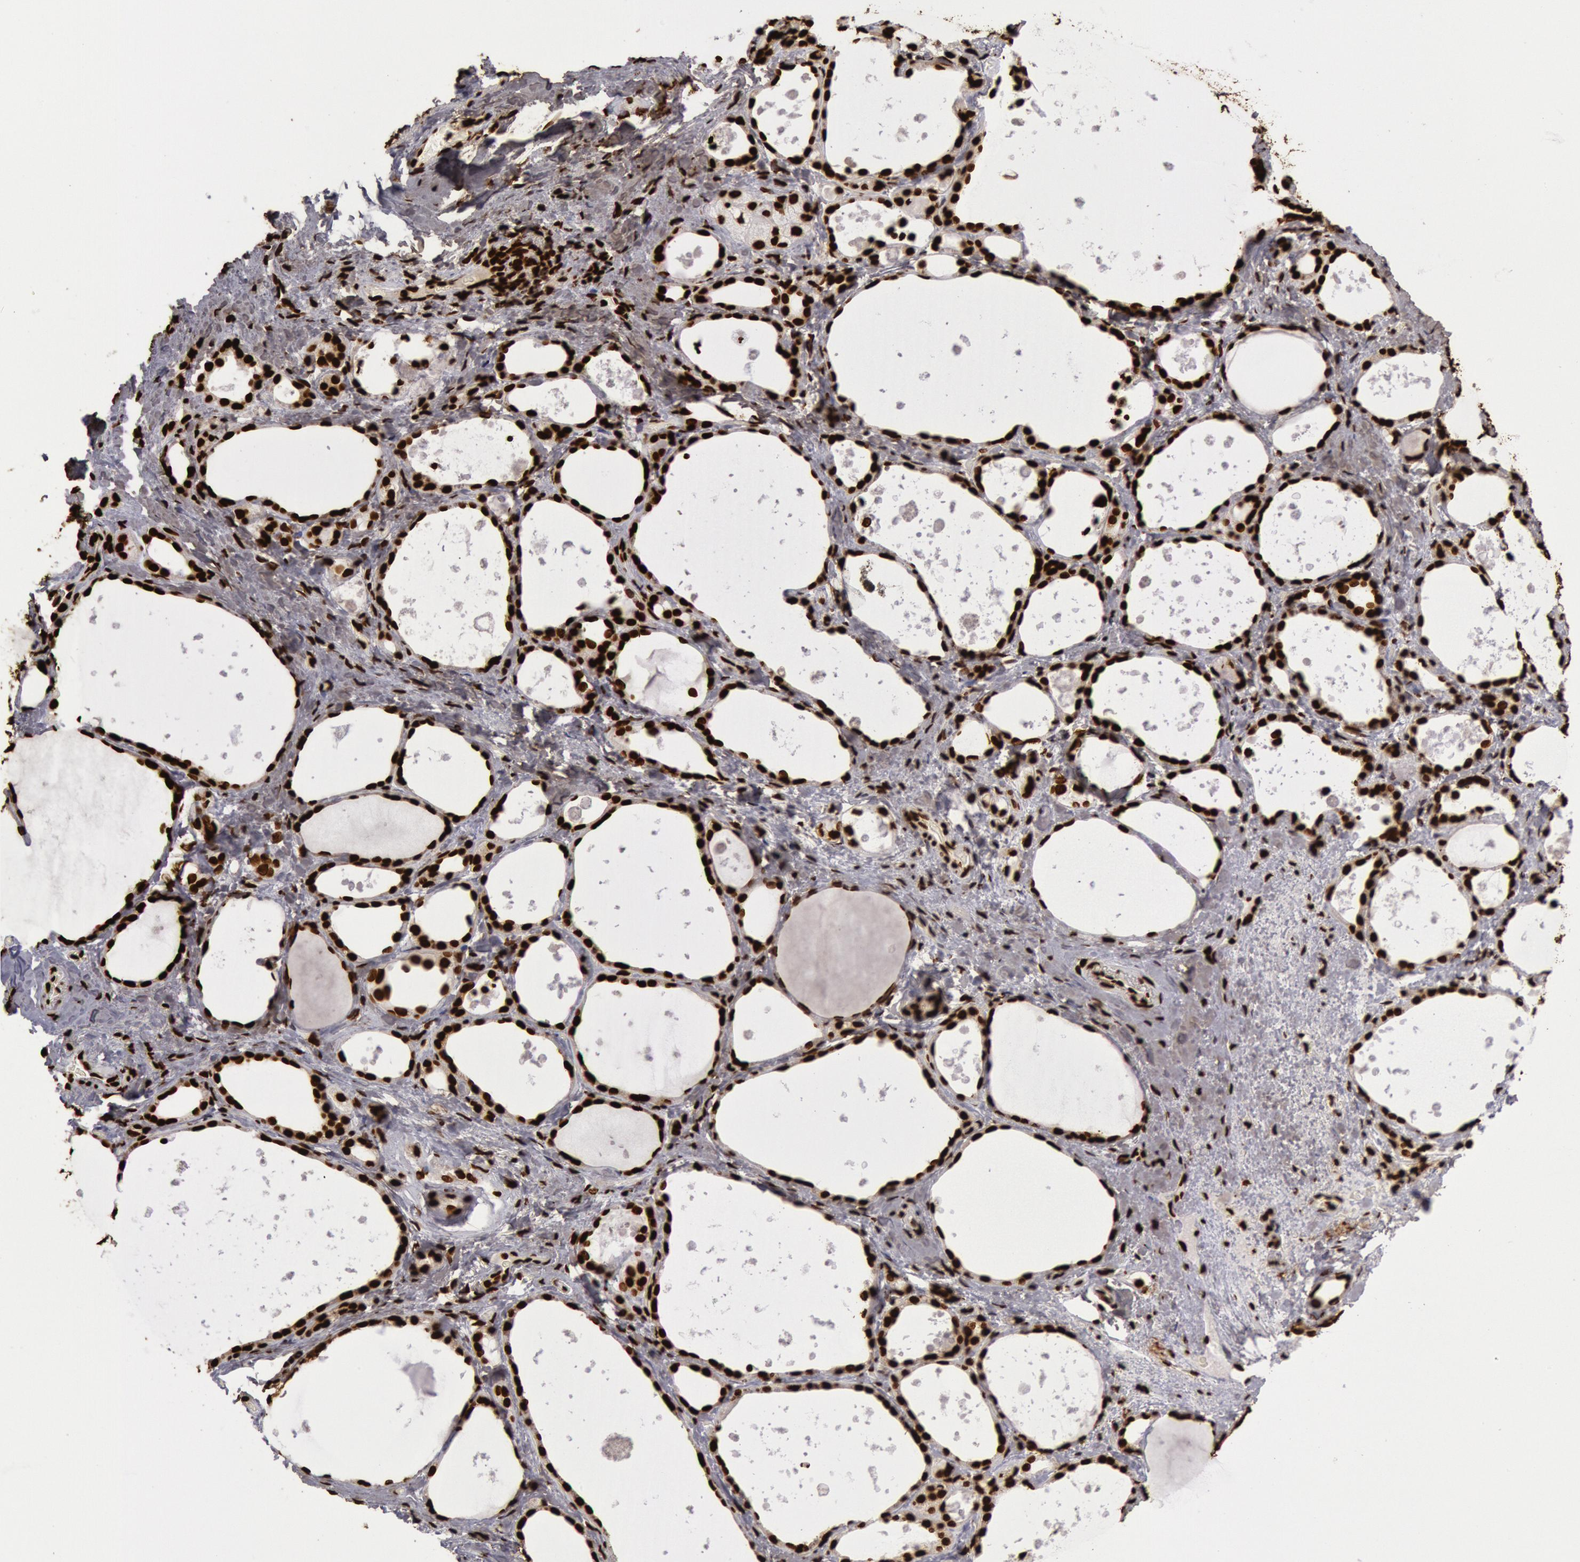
{"staining": {"intensity": "strong", "quantity": ">75%", "location": "nuclear"}, "tissue": "thyroid gland", "cell_type": "Glandular cells", "image_type": "normal", "snomed": [{"axis": "morphology", "description": "Normal tissue, NOS"}, {"axis": "topography", "description": "Thyroid gland"}], "caption": "Immunohistochemical staining of normal thyroid gland demonstrates high levels of strong nuclear positivity in about >75% of glandular cells.", "gene": "H3", "patient": {"sex": "female", "age": 75}}